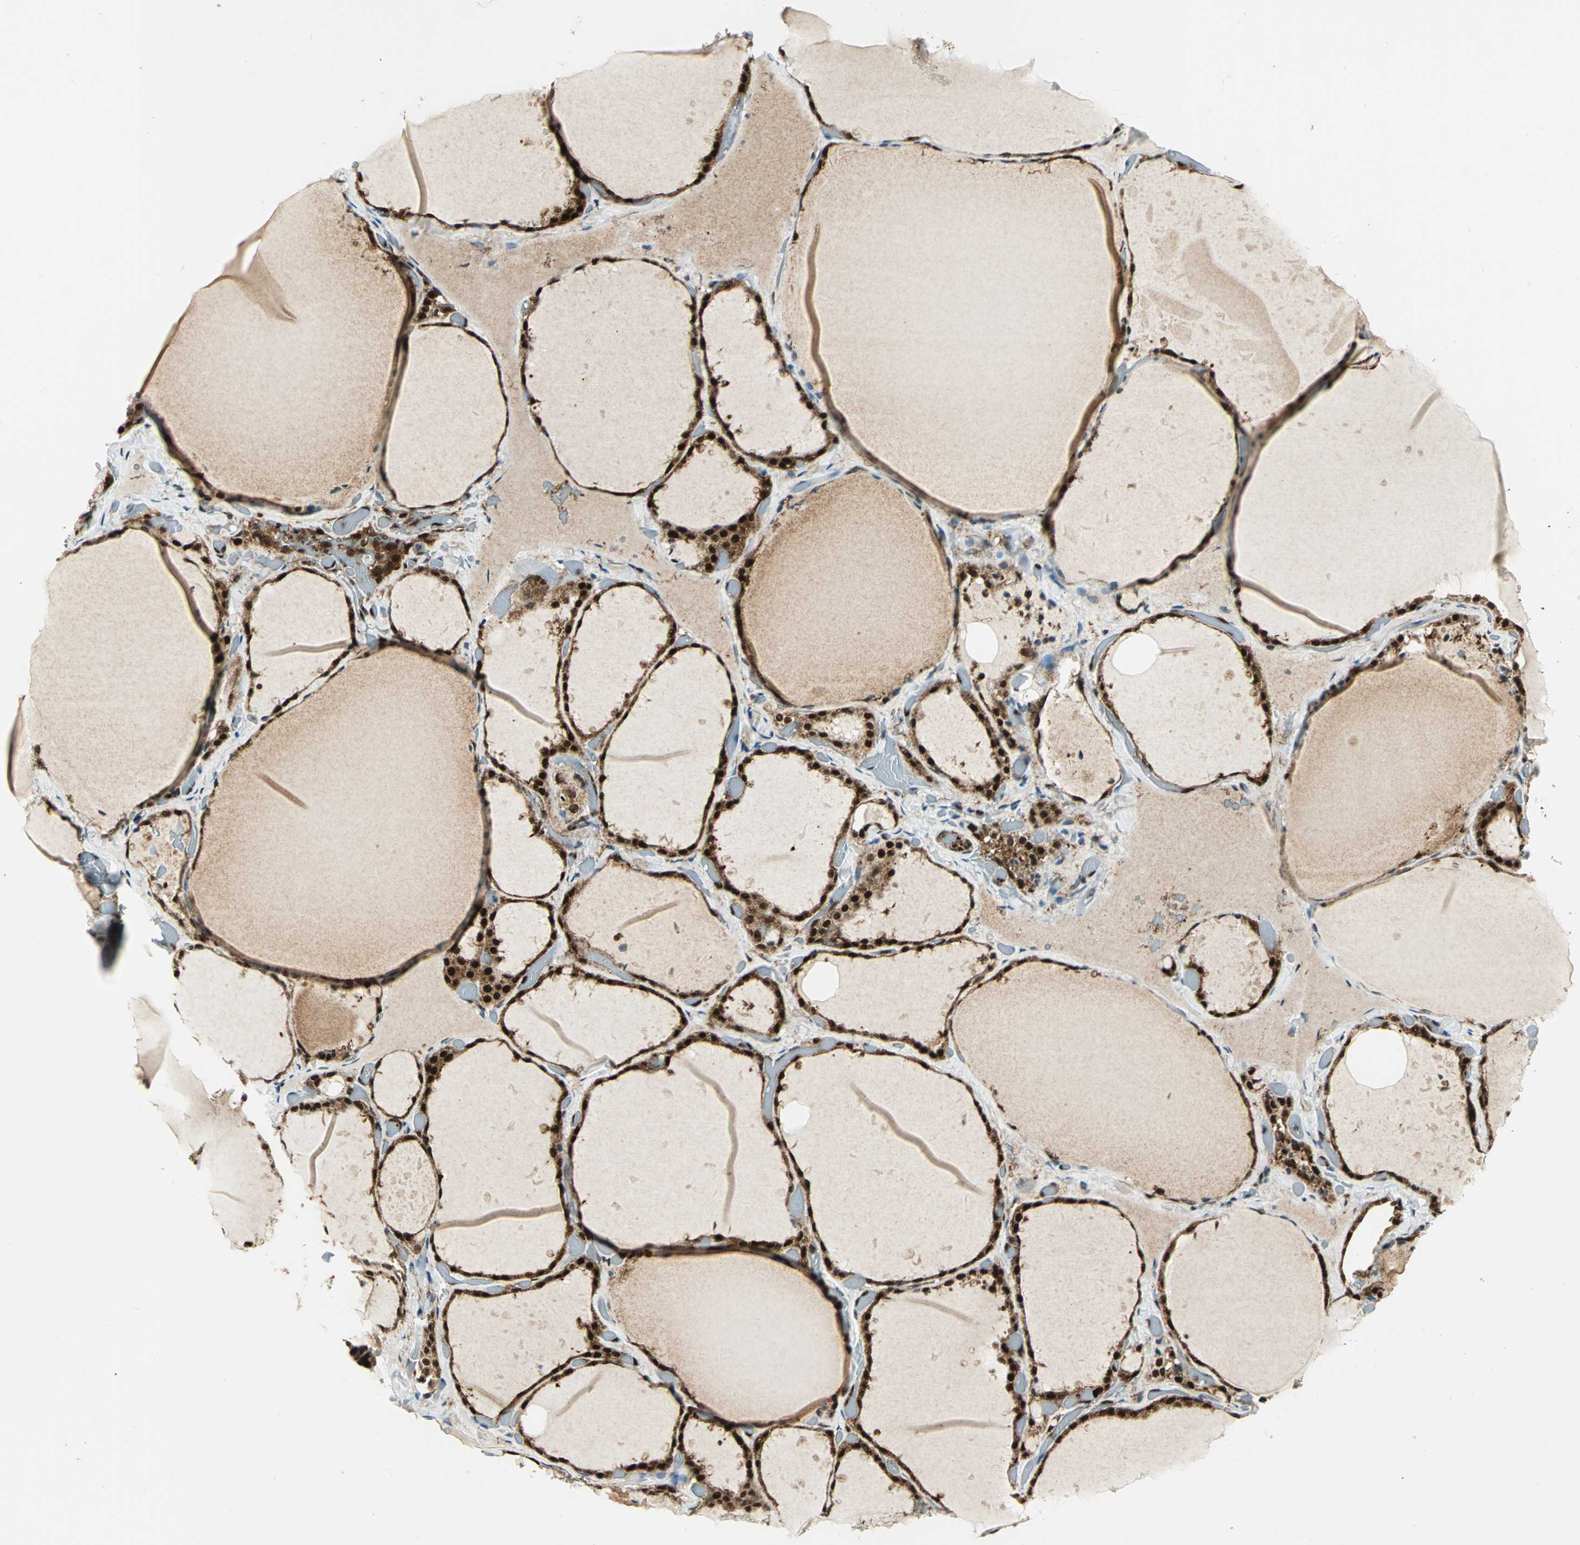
{"staining": {"intensity": "strong", "quantity": ">75%", "location": "cytoplasmic/membranous,nuclear"}, "tissue": "thyroid gland", "cell_type": "Glandular cells", "image_type": "normal", "snomed": [{"axis": "morphology", "description": "Normal tissue, NOS"}, {"axis": "topography", "description": "Thyroid gland"}], "caption": "The immunohistochemical stain labels strong cytoplasmic/membranous,nuclear expression in glandular cells of normal thyroid gland. Using DAB (brown) and hematoxylin (blue) stains, captured at high magnification using brightfield microscopy.", "gene": "COPS5", "patient": {"sex": "female", "age": 22}}